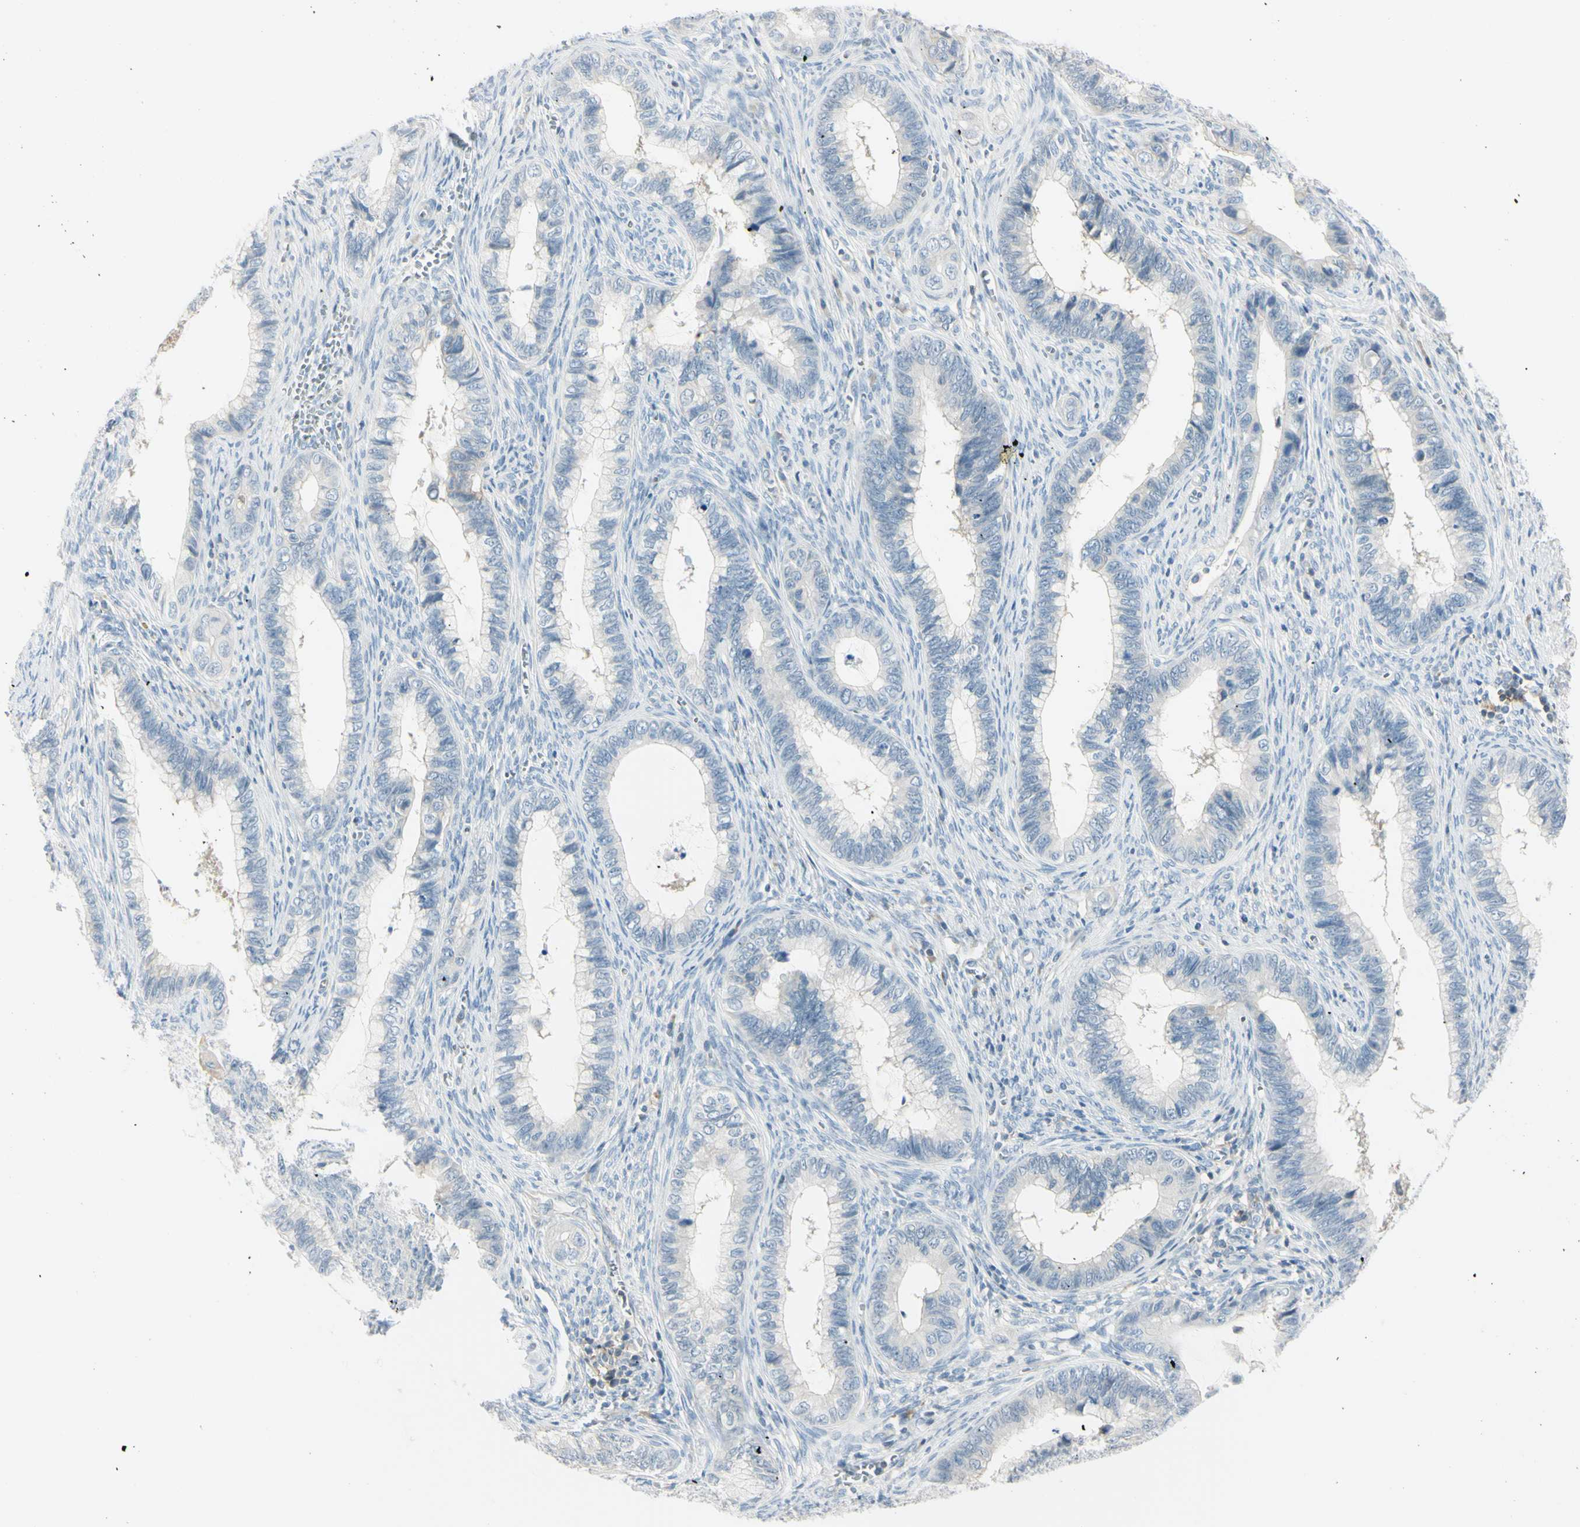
{"staining": {"intensity": "negative", "quantity": "none", "location": "none"}, "tissue": "cervical cancer", "cell_type": "Tumor cells", "image_type": "cancer", "snomed": [{"axis": "morphology", "description": "Adenocarcinoma, NOS"}, {"axis": "topography", "description": "Cervix"}], "caption": "Adenocarcinoma (cervical) was stained to show a protein in brown. There is no significant expression in tumor cells.", "gene": "ASB9", "patient": {"sex": "female", "age": 44}}